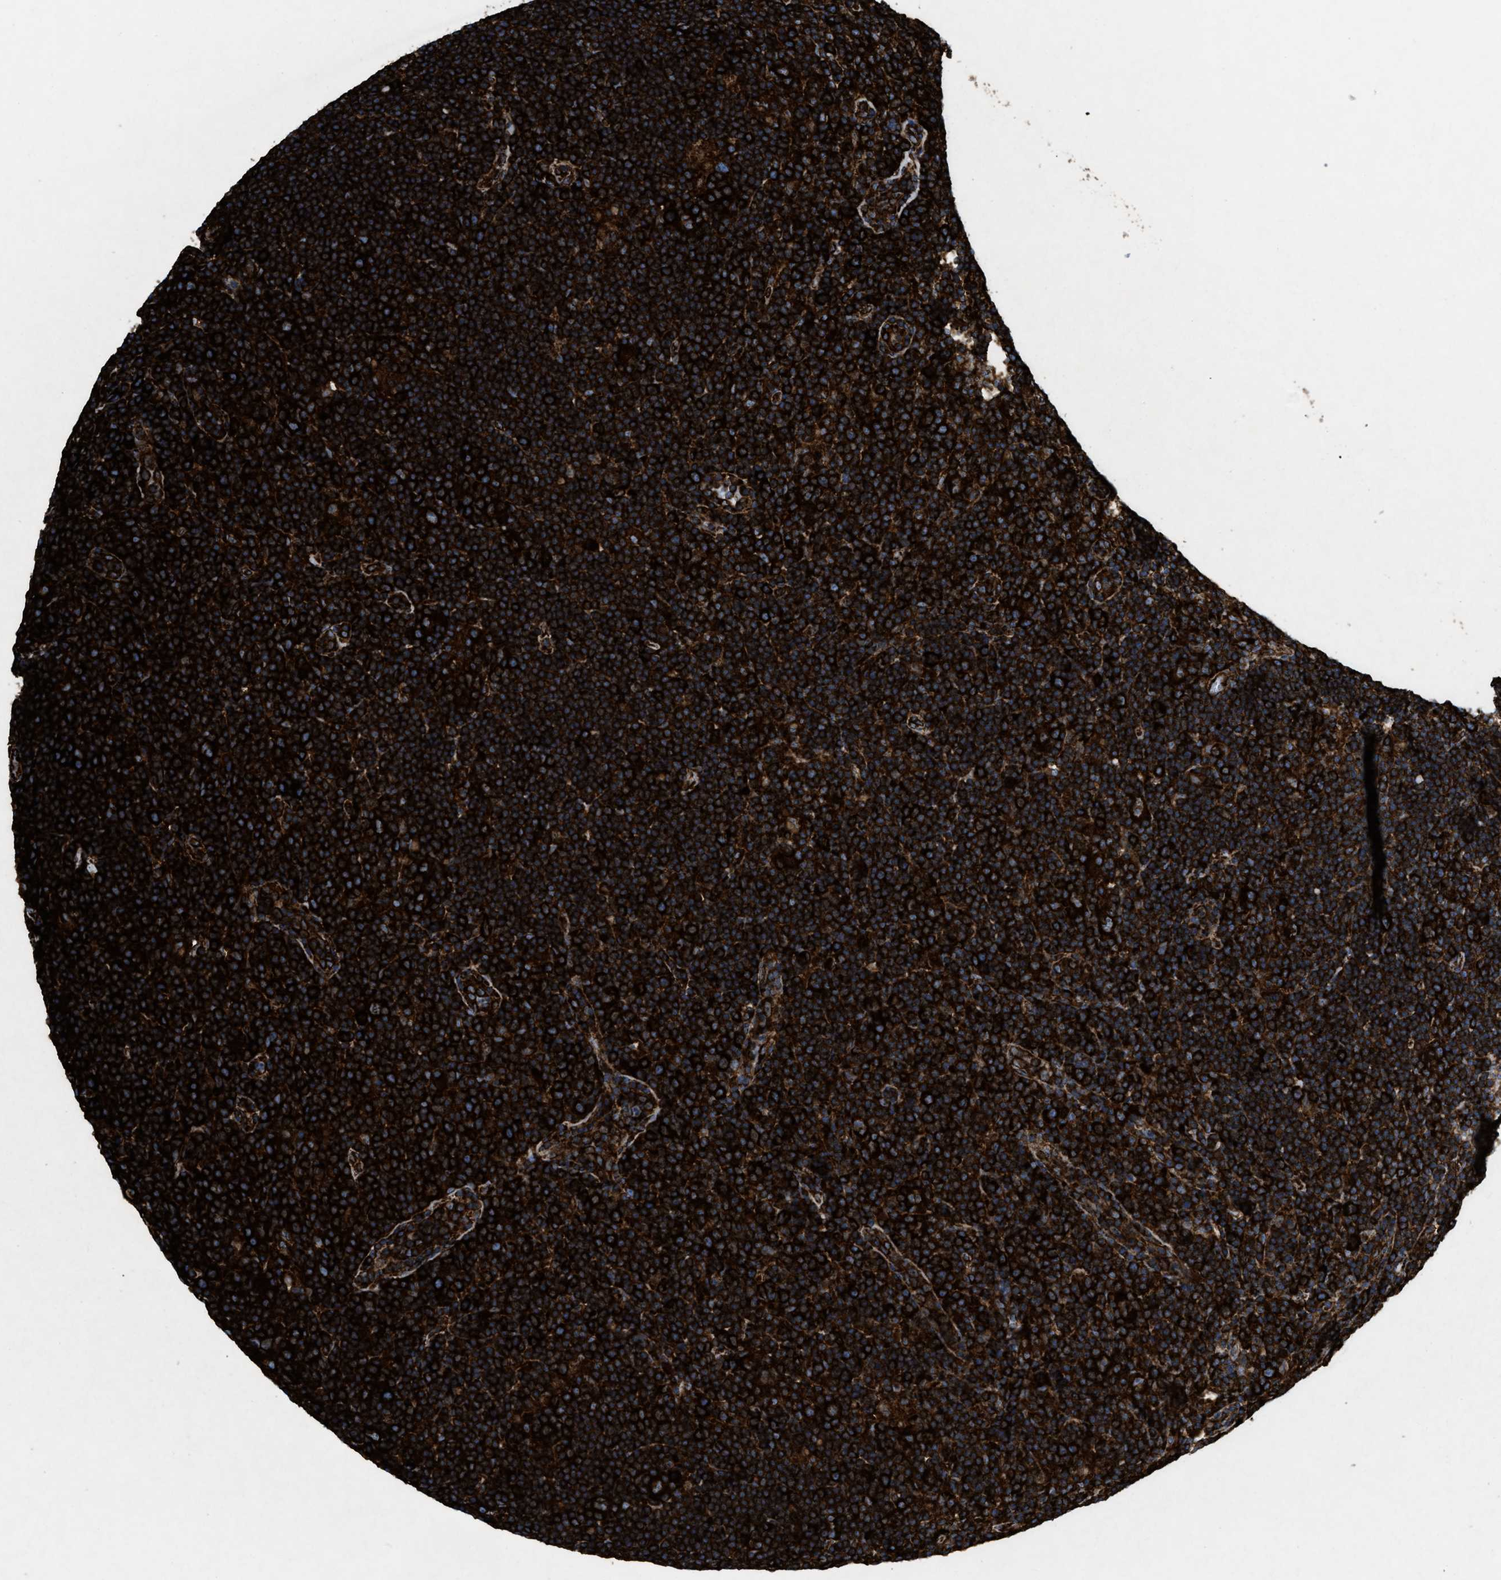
{"staining": {"intensity": "strong", "quantity": ">75%", "location": "cytoplasmic/membranous"}, "tissue": "lymphoma", "cell_type": "Tumor cells", "image_type": "cancer", "snomed": [{"axis": "morphology", "description": "Hodgkin's disease, NOS"}, {"axis": "topography", "description": "Lymph node"}], "caption": "Tumor cells show strong cytoplasmic/membranous expression in approximately >75% of cells in Hodgkin's disease.", "gene": "CAPRIN1", "patient": {"sex": "female", "age": 57}}